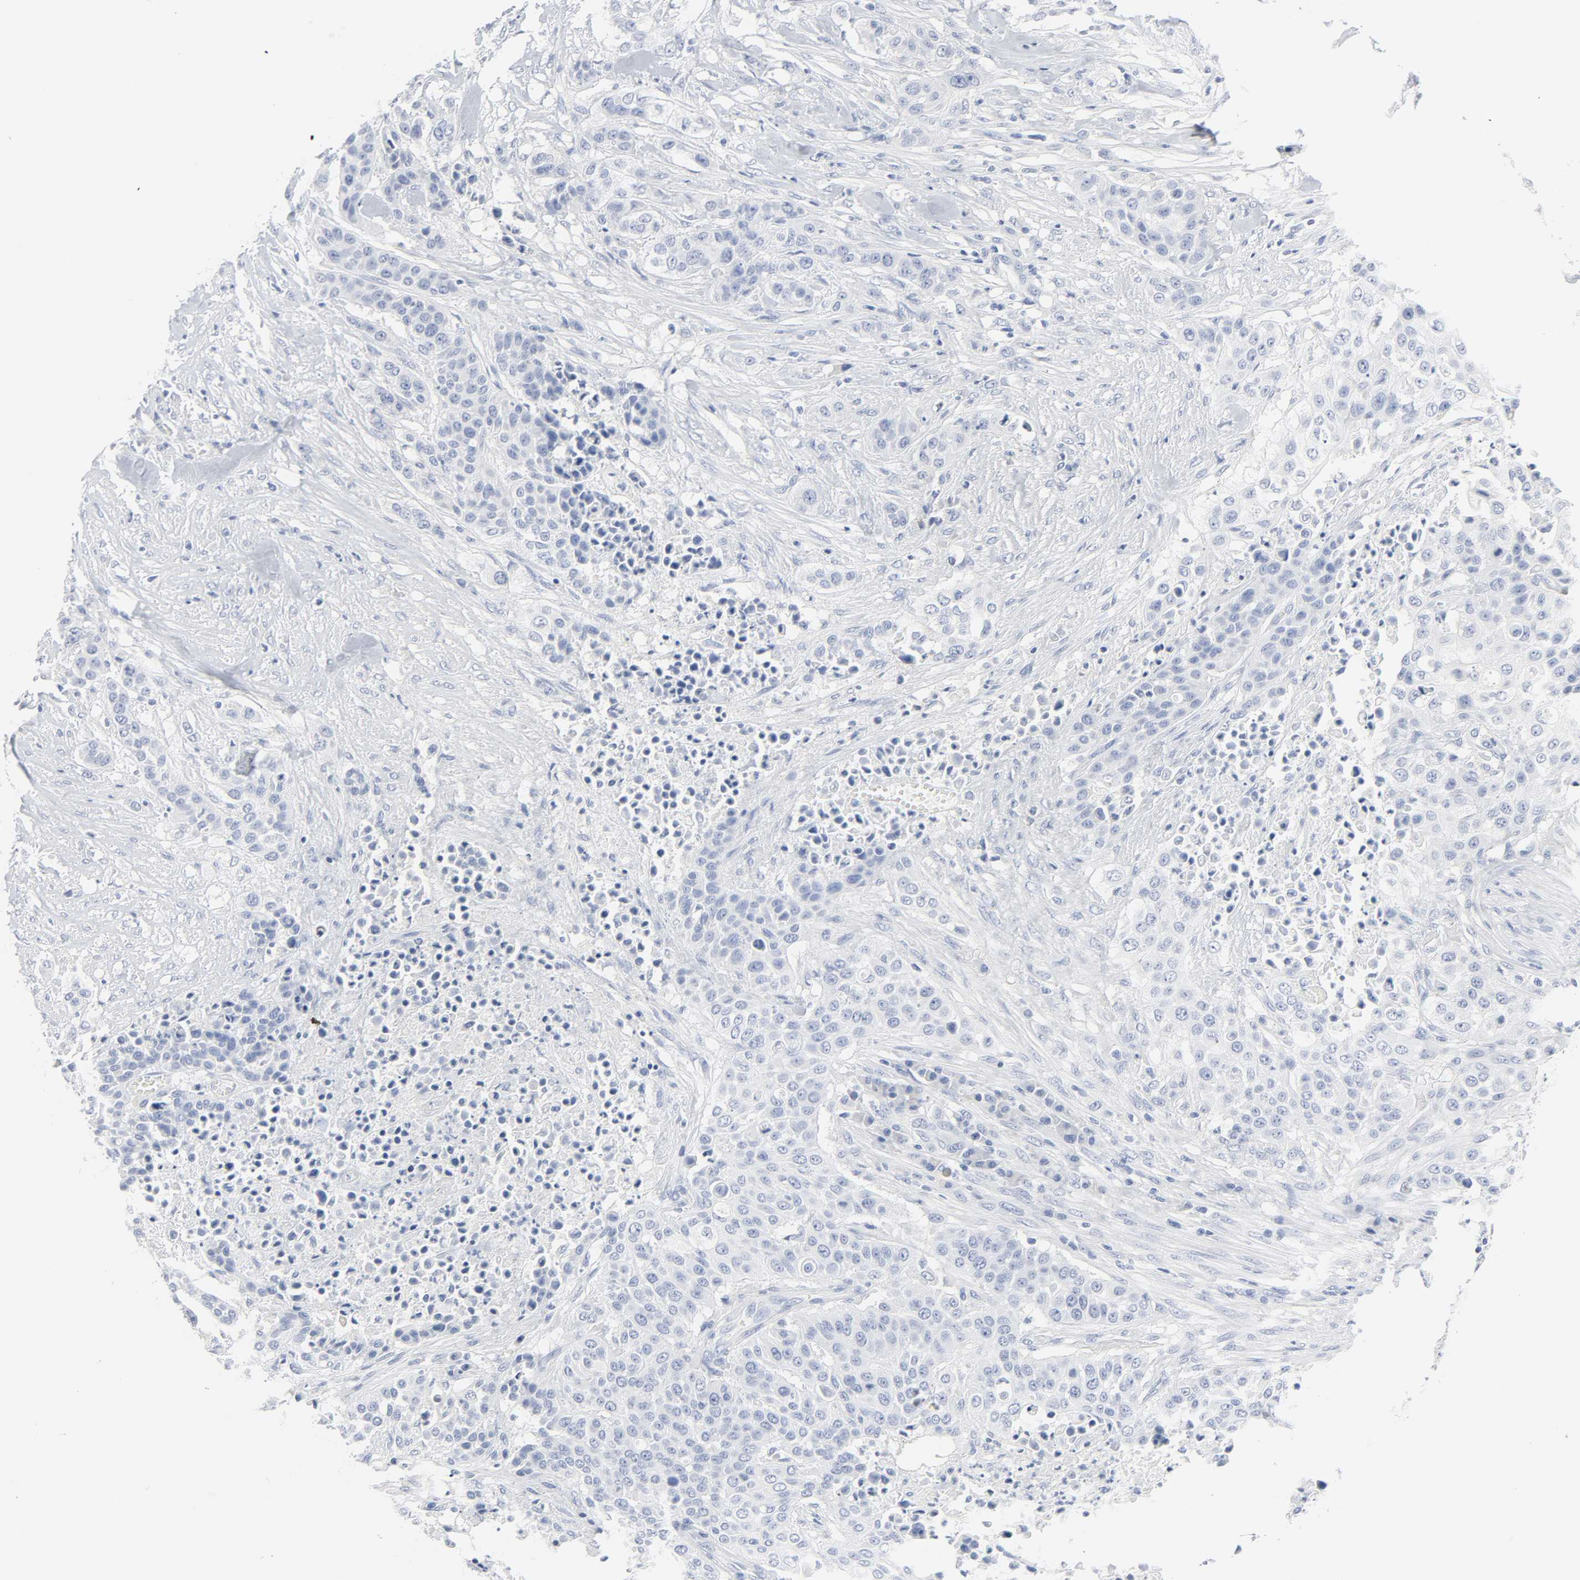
{"staining": {"intensity": "negative", "quantity": "none", "location": "none"}, "tissue": "urothelial cancer", "cell_type": "Tumor cells", "image_type": "cancer", "snomed": [{"axis": "morphology", "description": "Urothelial carcinoma, High grade"}, {"axis": "topography", "description": "Urinary bladder"}], "caption": "Immunohistochemistry (IHC) micrograph of urothelial carcinoma (high-grade) stained for a protein (brown), which demonstrates no expression in tumor cells.", "gene": "ACP3", "patient": {"sex": "male", "age": 74}}